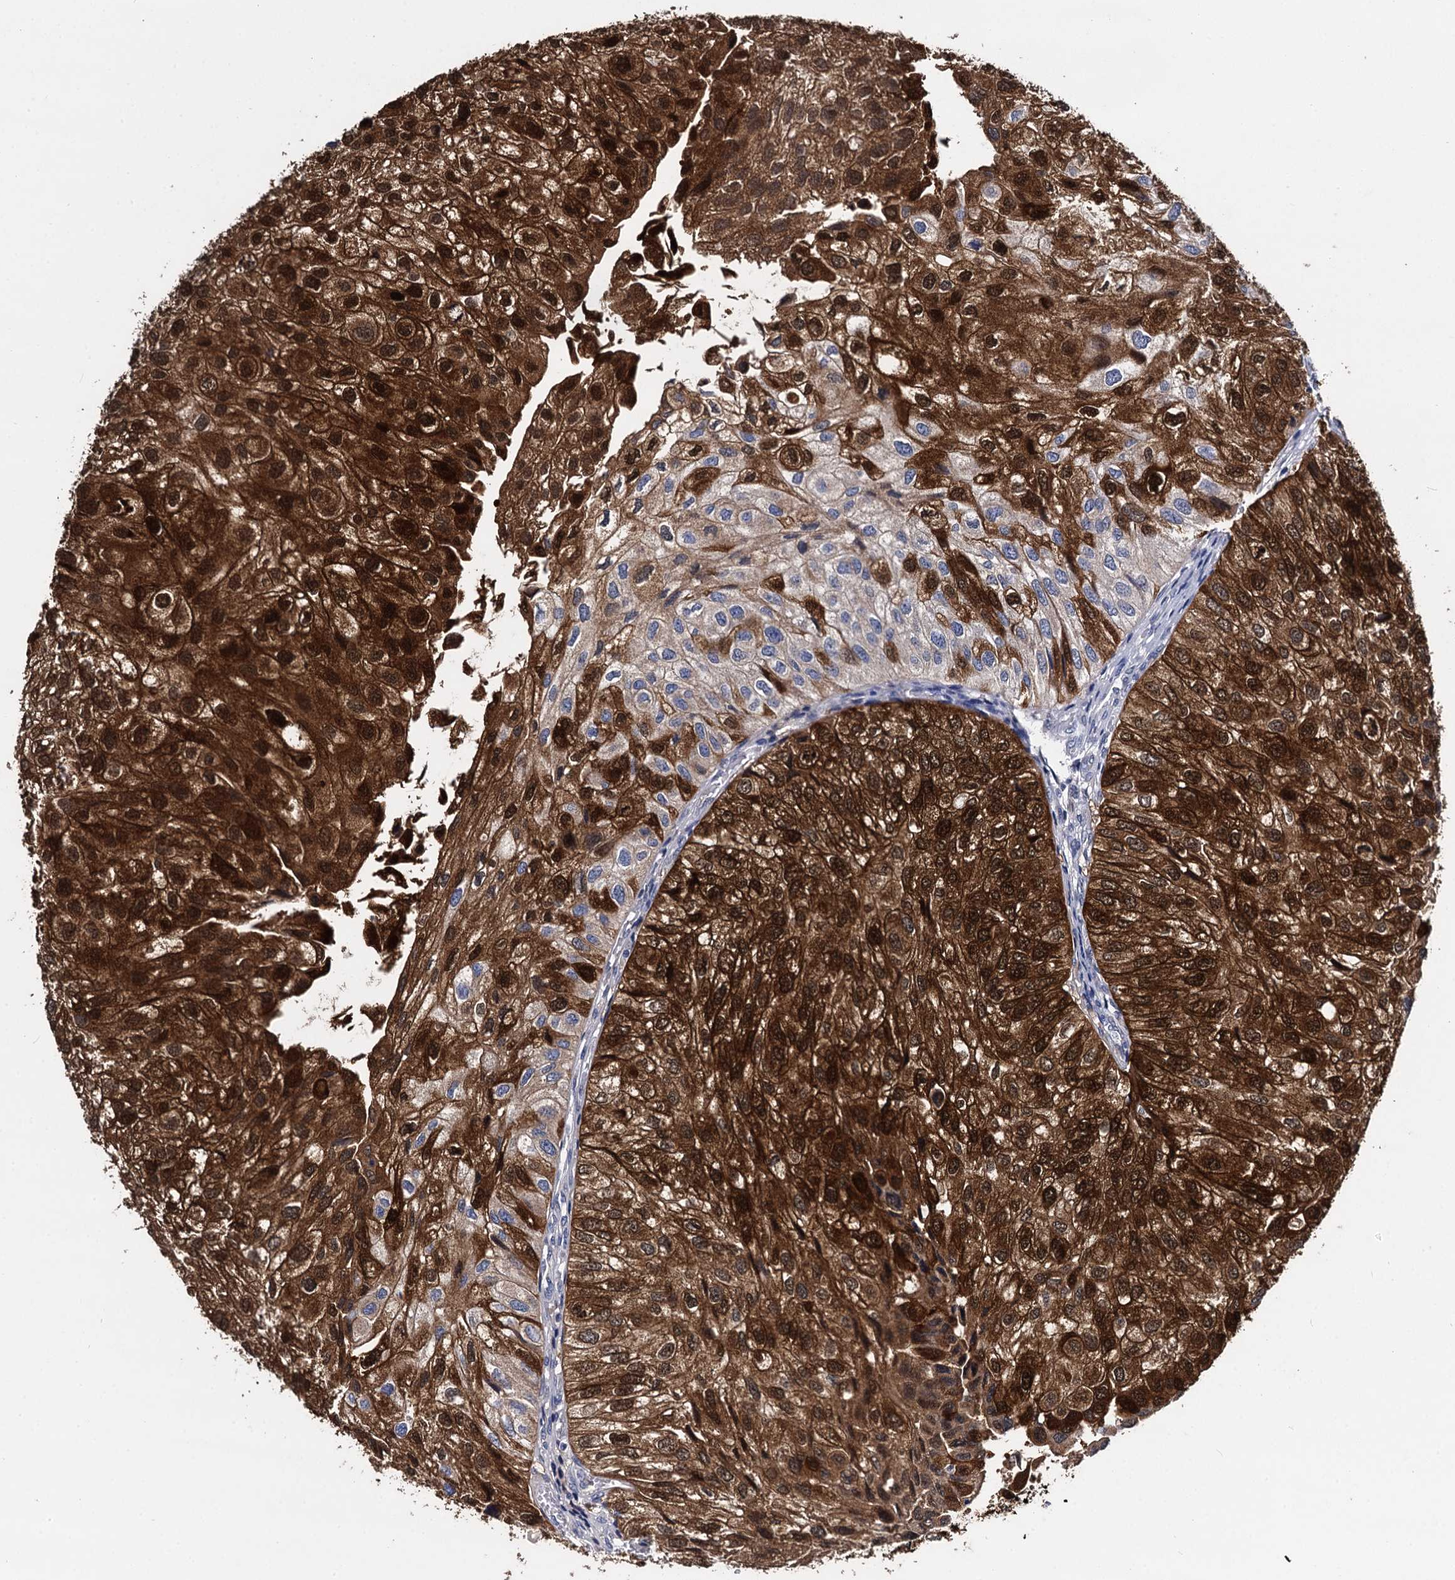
{"staining": {"intensity": "strong", "quantity": ">75%", "location": "cytoplasmic/membranous,nuclear"}, "tissue": "urothelial cancer", "cell_type": "Tumor cells", "image_type": "cancer", "snomed": [{"axis": "morphology", "description": "Urothelial carcinoma, Low grade"}, {"axis": "topography", "description": "Urinary bladder"}], "caption": "Human urothelial carcinoma (low-grade) stained for a protein (brown) demonstrates strong cytoplasmic/membranous and nuclear positive positivity in about >75% of tumor cells.", "gene": "MAGEA4", "patient": {"sex": "female", "age": 89}}